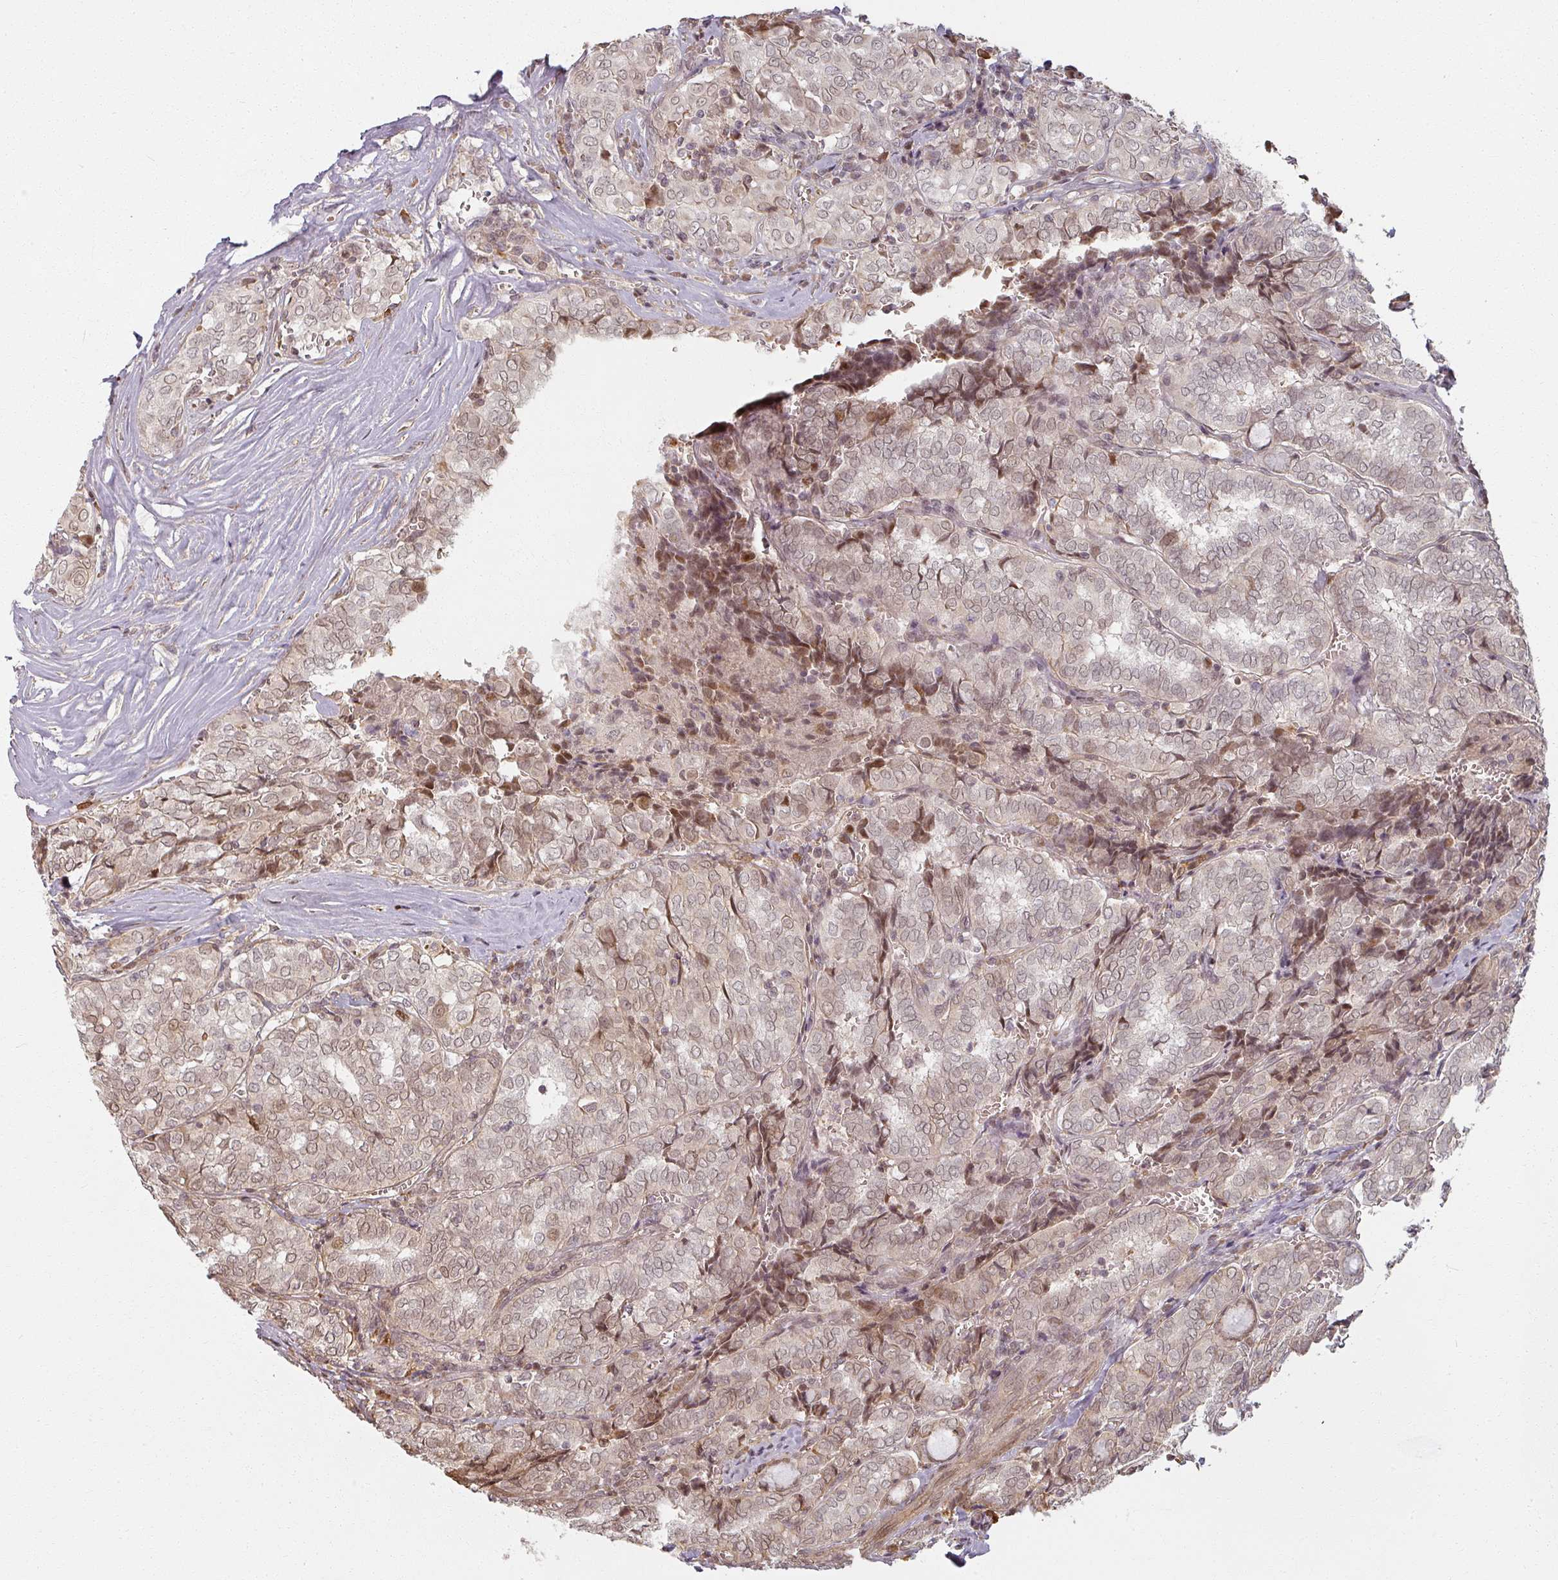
{"staining": {"intensity": "moderate", "quantity": "<25%", "location": "nuclear"}, "tissue": "thyroid cancer", "cell_type": "Tumor cells", "image_type": "cancer", "snomed": [{"axis": "morphology", "description": "Papillary adenocarcinoma, NOS"}, {"axis": "topography", "description": "Thyroid gland"}], "caption": "Thyroid cancer (papillary adenocarcinoma) tissue exhibits moderate nuclear expression in about <25% of tumor cells", "gene": "MED19", "patient": {"sex": "female", "age": 30}}